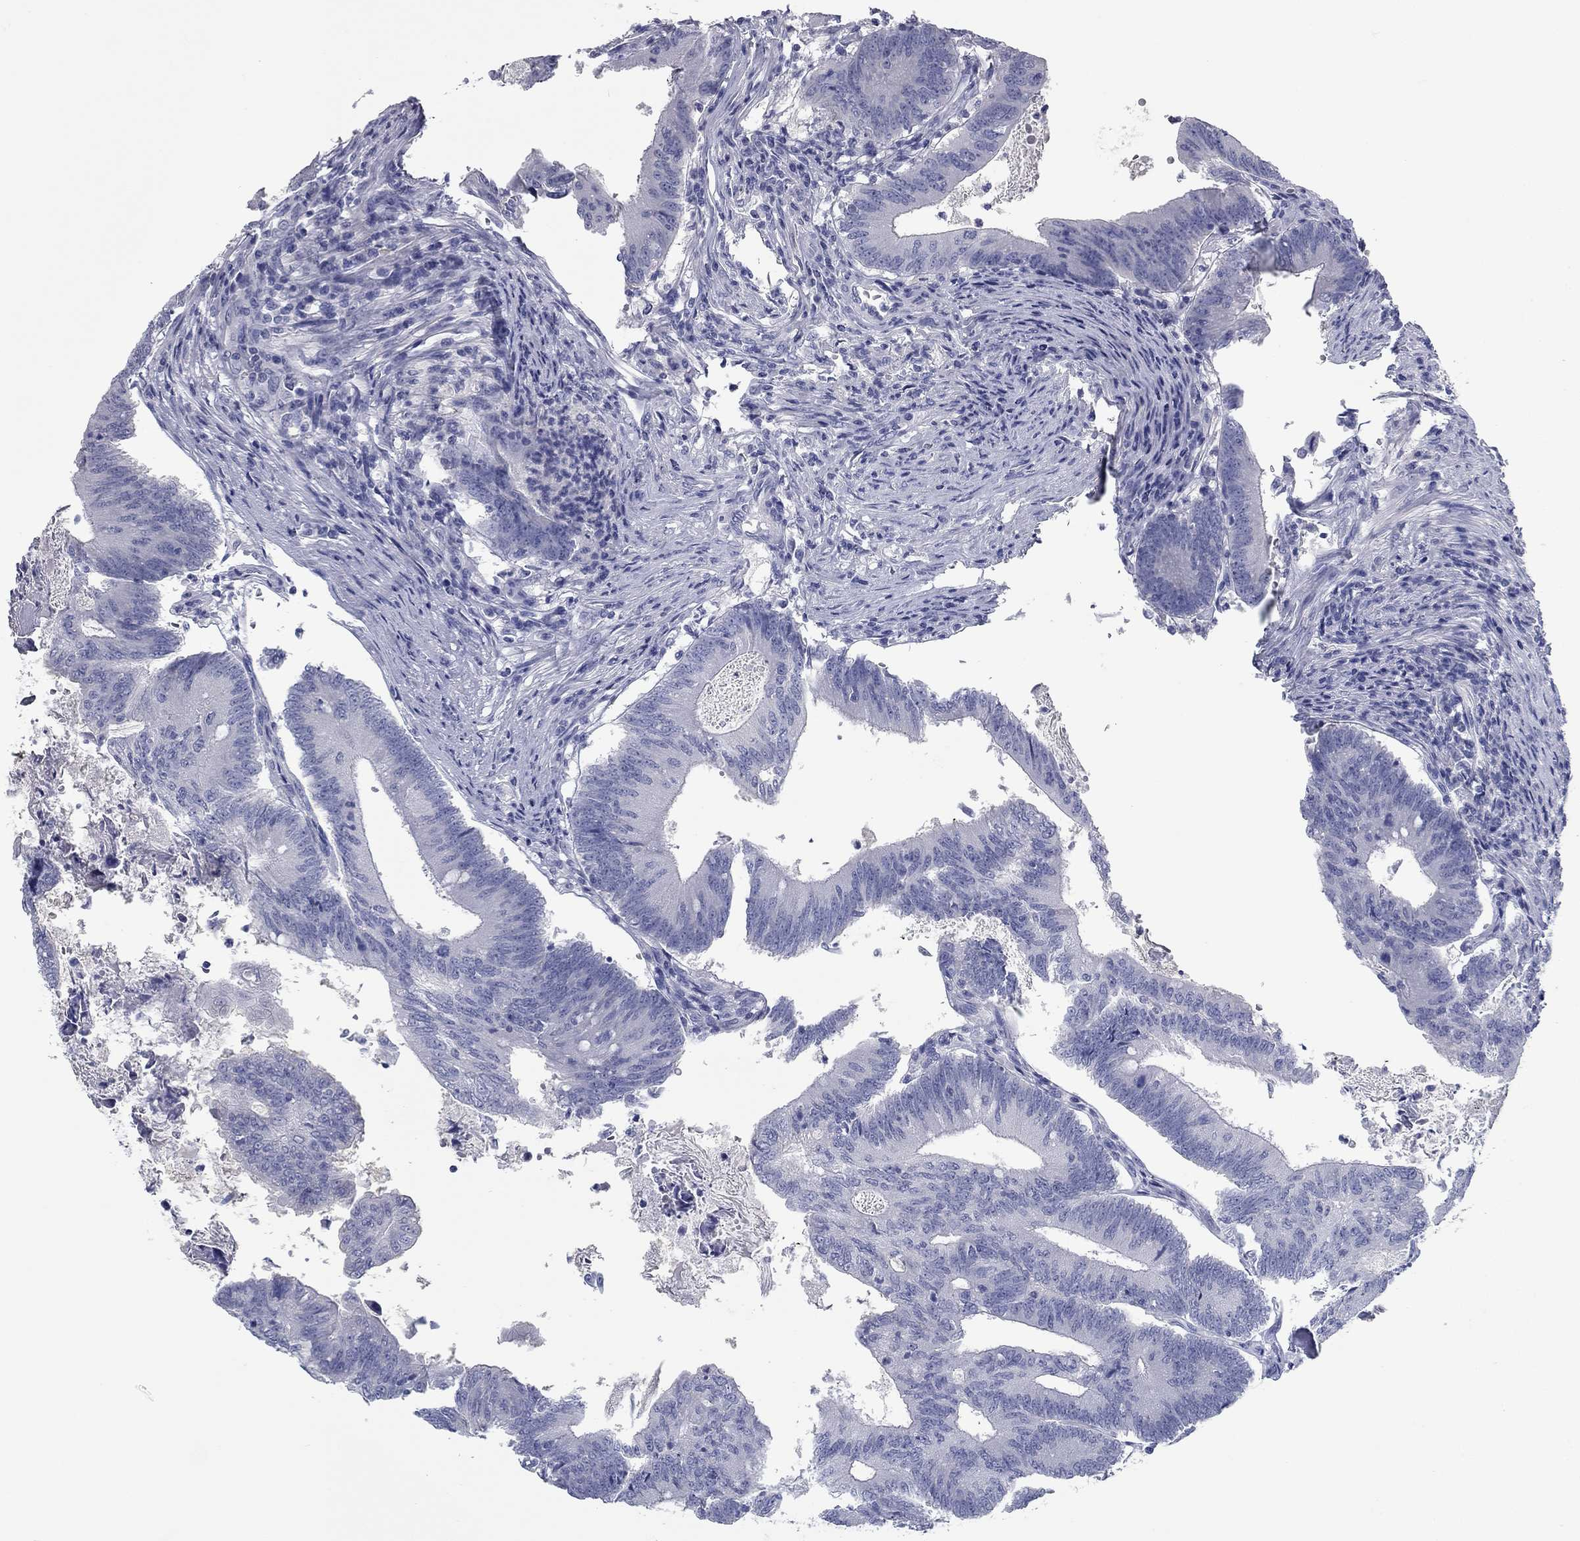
{"staining": {"intensity": "negative", "quantity": "none", "location": "none"}, "tissue": "colorectal cancer", "cell_type": "Tumor cells", "image_type": "cancer", "snomed": [{"axis": "morphology", "description": "Adenocarcinoma, NOS"}, {"axis": "topography", "description": "Colon"}], "caption": "A high-resolution image shows immunohistochemistry staining of colorectal adenocarcinoma, which demonstrates no significant positivity in tumor cells.", "gene": "KIRREL2", "patient": {"sex": "female", "age": 70}}